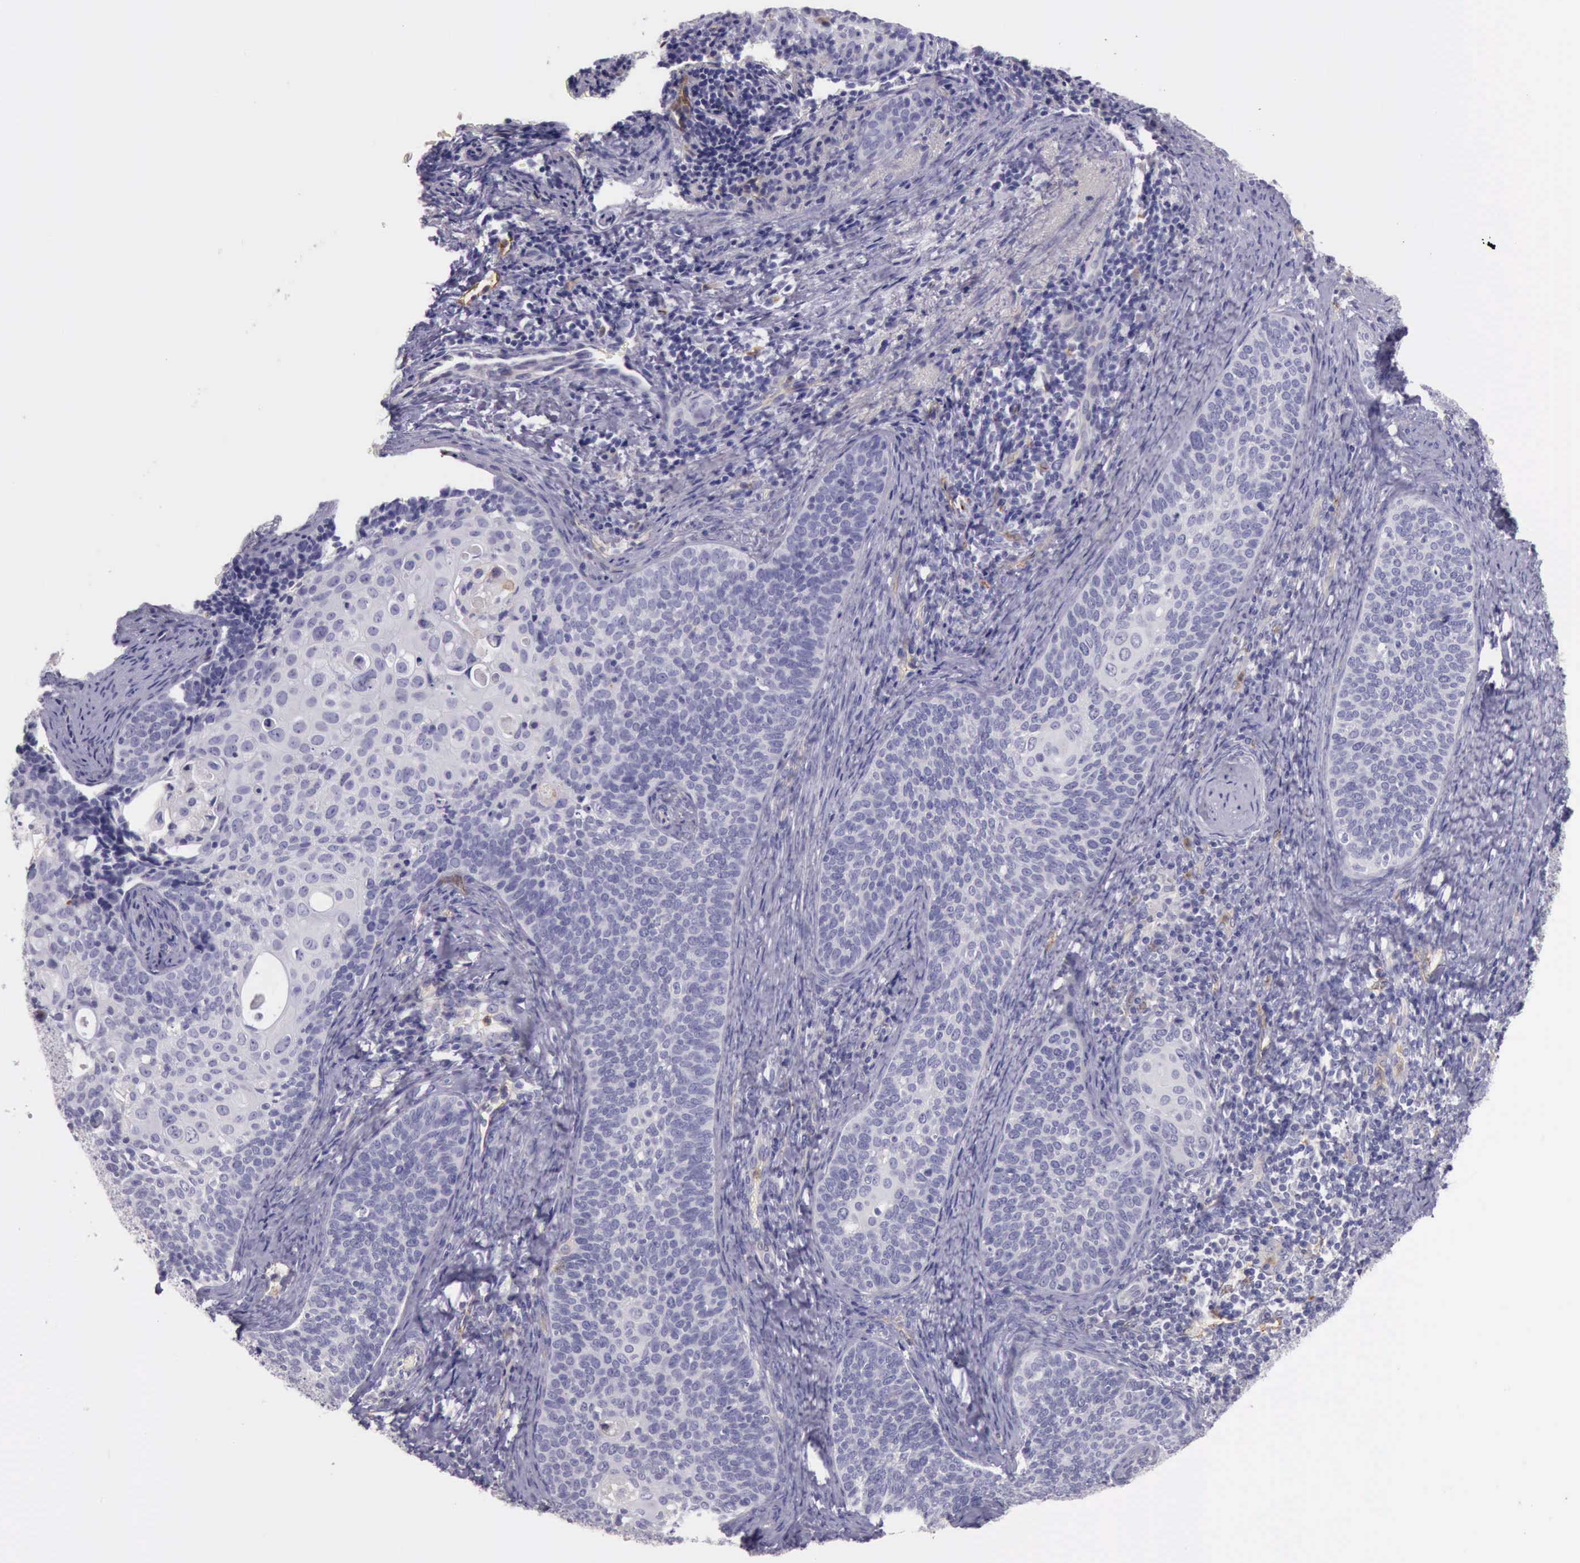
{"staining": {"intensity": "negative", "quantity": "none", "location": "none"}, "tissue": "cervical cancer", "cell_type": "Tumor cells", "image_type": "cancer", "snomed": [{"axis": "morphology", "description": "Squamous cell carcinoma, NOS"}, {"axis": "topography", "description": "Cervix"}], "caption": "High magnification brightfield microscopy of squamous cell carcinoma (cervical) stained with DAB (3,3'-diaminobenzidine) (brown) and counterstained with hematoxylin (blue): tumor cells show no significant positivity.", "gene": "TCEANC", "patient": {"sex": "female", "age": 33}}